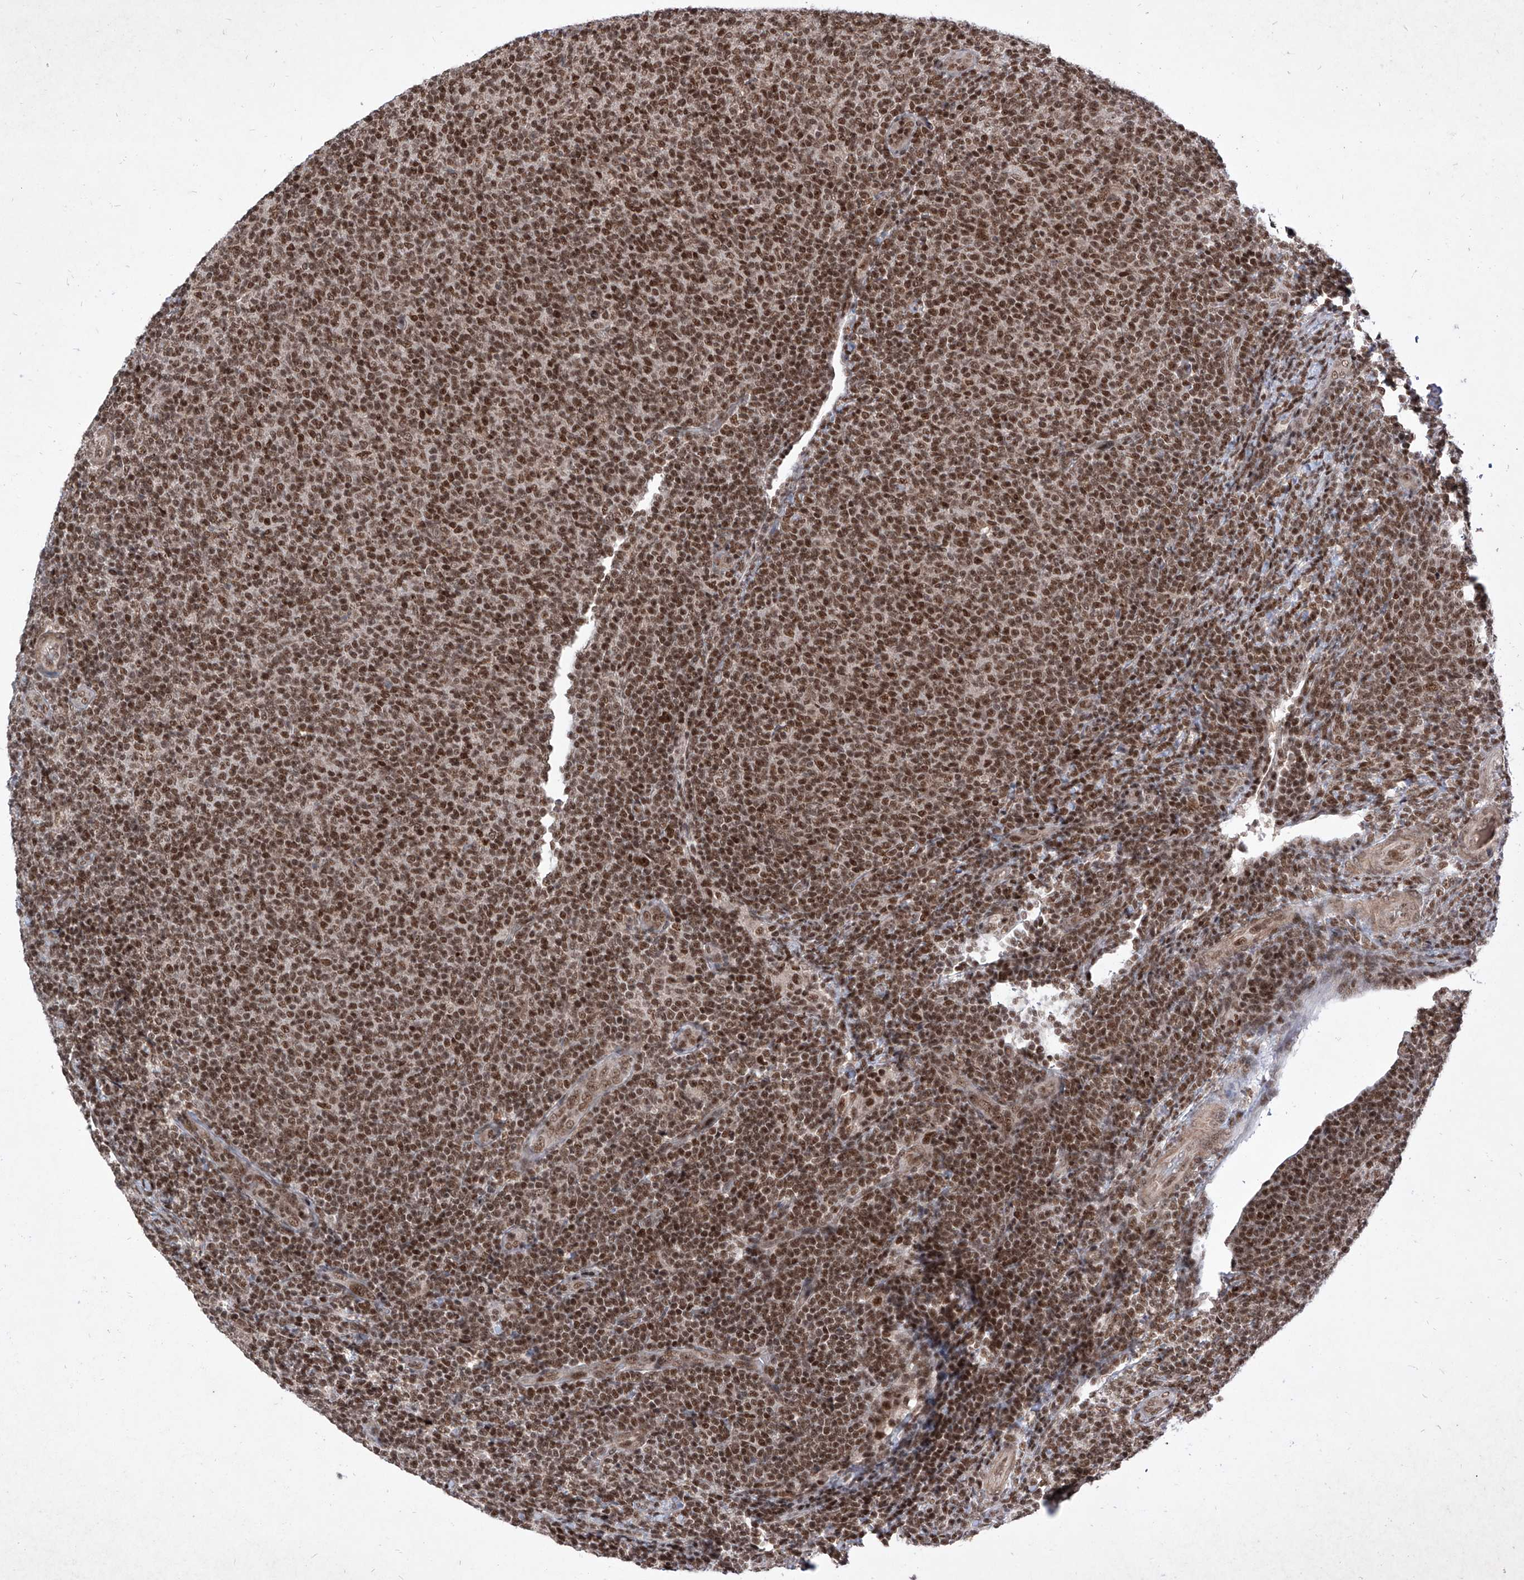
{"staining": {"intensity": "strong", "quantity": ">75%", "location": "nuclear"}, "tissue": "lymphoma", "cell_type": "Tumor cells", "image_type": "cancer", "snomed": [{"axis": "morphology", "description": "Malignant lymphoma, non-Hodgkin's type, Low grade"}, {"axis": "topography", "description": "Lymph node"}], "caption": "Strong nuclear protein staining is identified in about >75% of tumor cells in lymphoma.", "gene": "IRF2", "patient": {"sex": "male", "age": 66}}